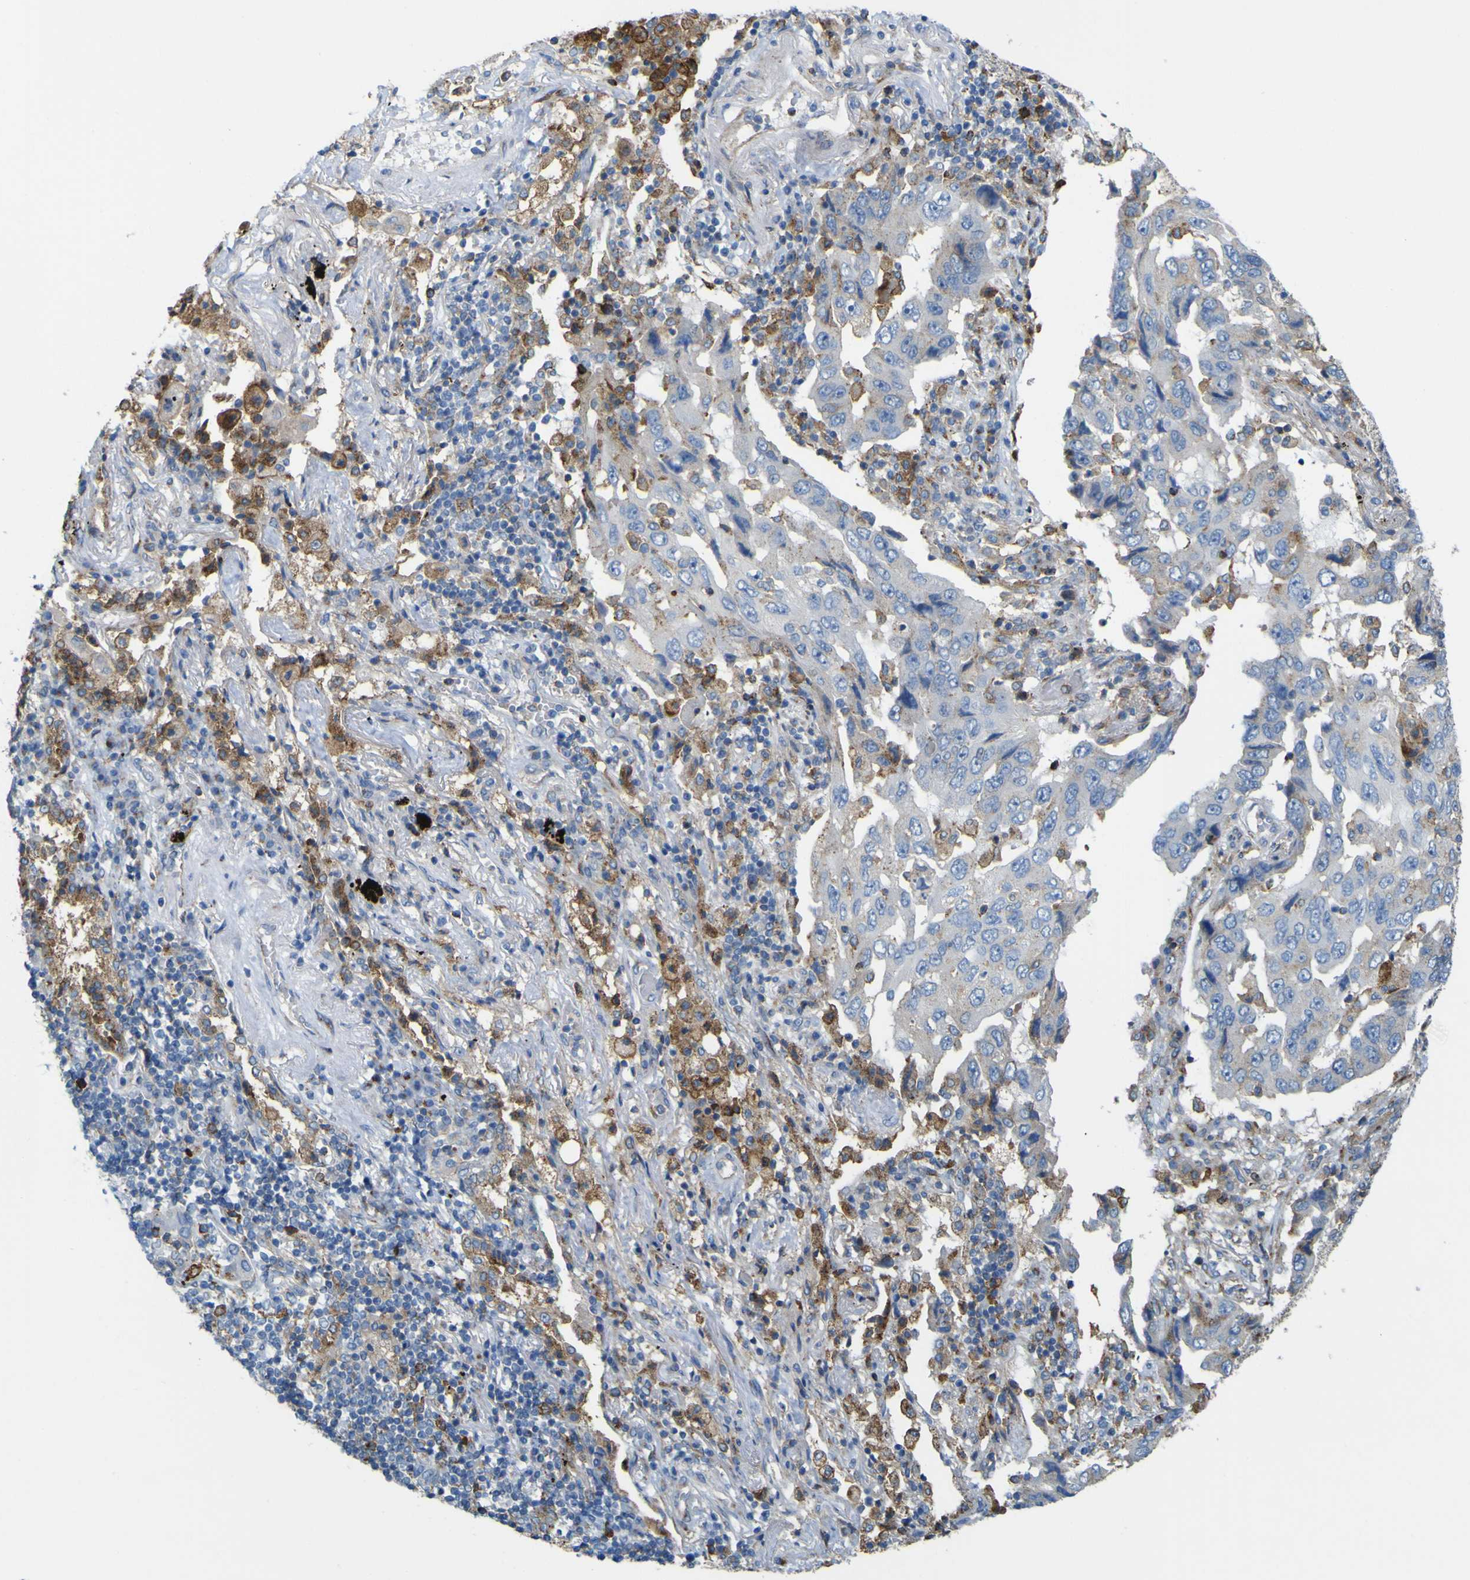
{"staining": {"intensity": "moderate", "quantity": "<25%", "location": "cytoplasmic/membranous"}, "tissue": "lung cancer", "cell_type": "Tumor cells", "image_type": "cancer", "snomed": [{"axis": "morphology", "description": "Adenocarcinoma, NOS"}, {"axis": "topography", "description": "Lung"}], "caption": "Lung adenocarcinoma stained for a protein (brown) shows moderate cytoplasmic/membranous positive positivity in approximately <25% of tumor cells.", "gene": "IGF2R", "patient": {"sex": "female", "age": 65}}